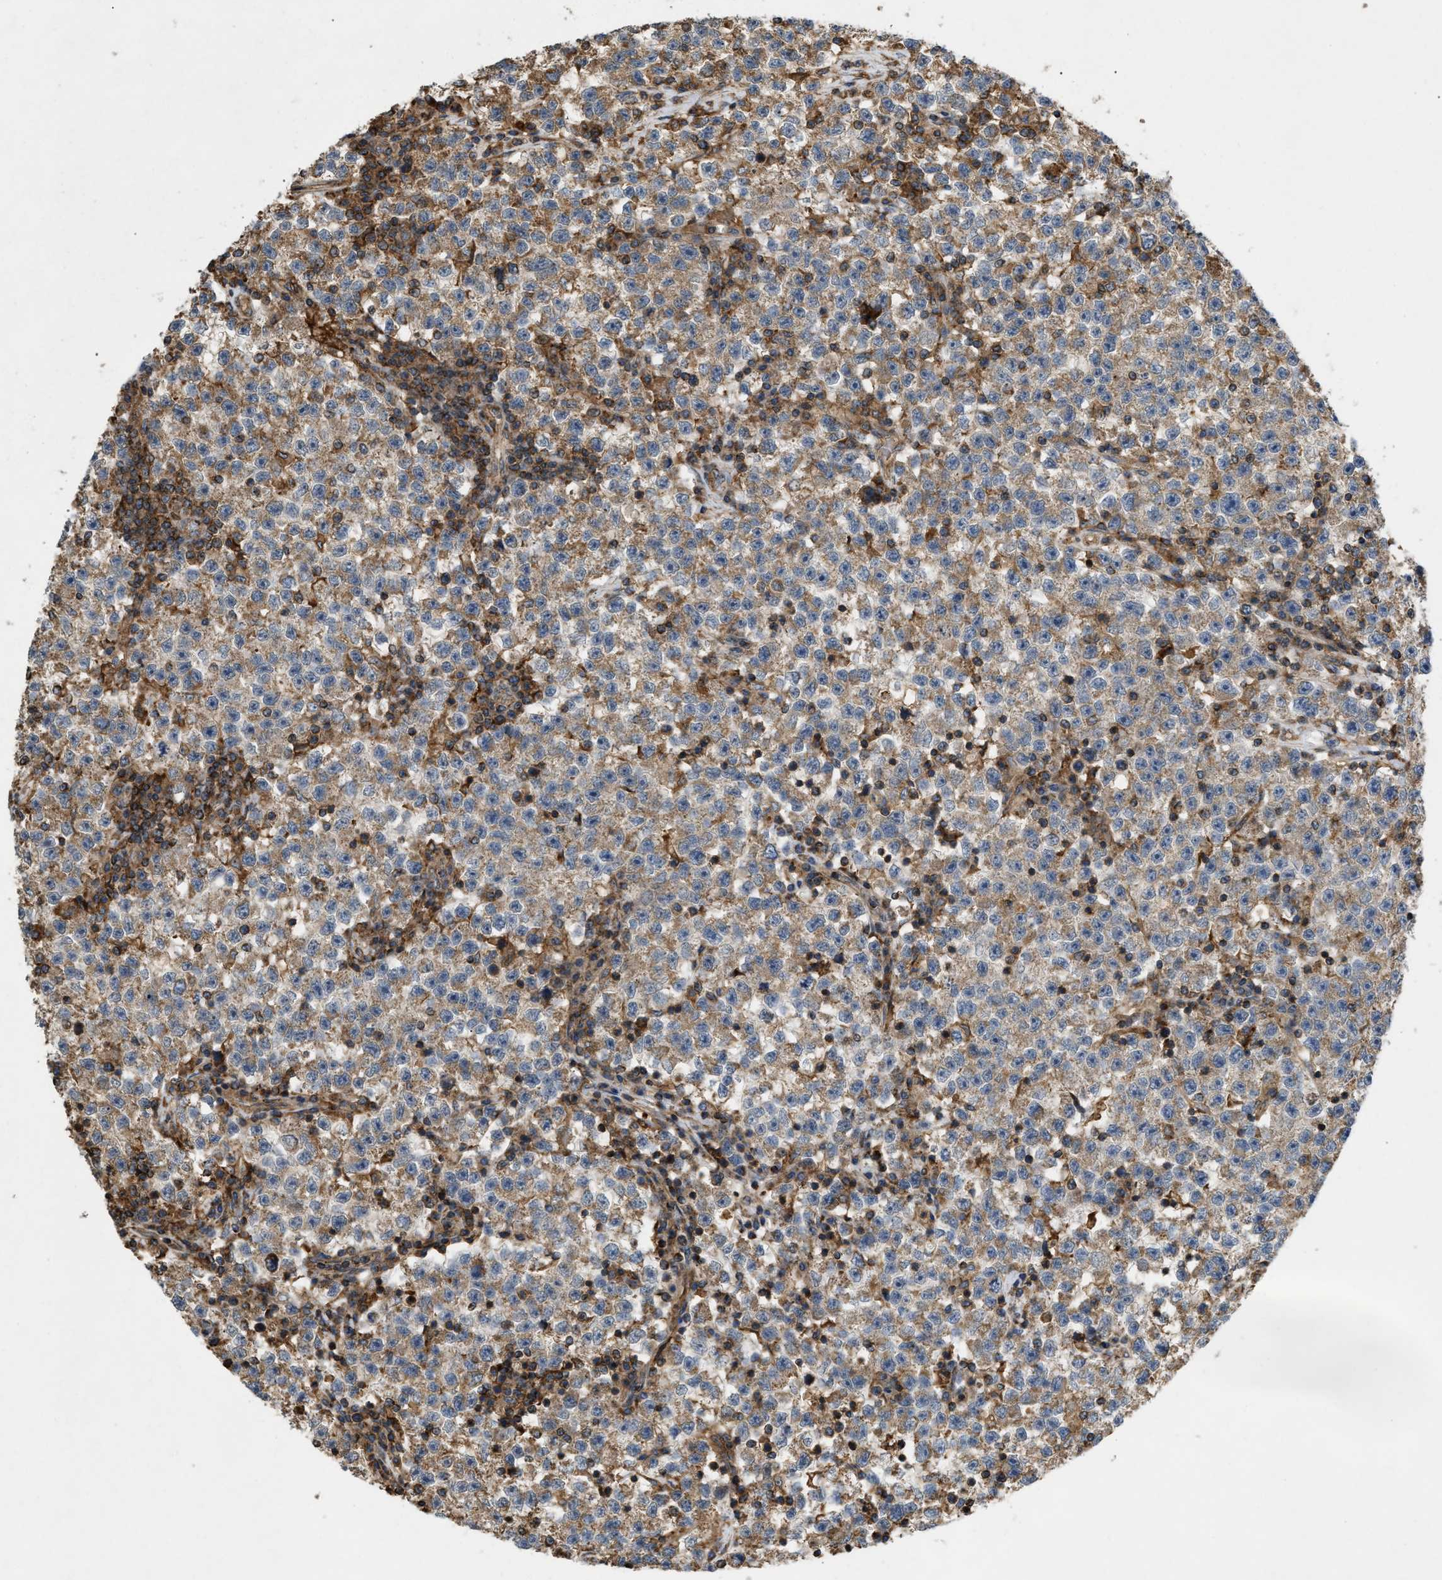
{"staining": {"intensity": "moderate", "quantity": ">75%", "location": "cytoplasmic/membranous"}, "tissue": "testis cancer", "cell_type": "Tumor cells", "image_type": "cancer", "snomed": [{"axis": "morphology", "description": "Seminoma, NOS"}, {"axis": "topography", "description": "Testis"}], "caption": "A medium amount of moderate cytoplasmic/membranous staining is seen in about >75% of tumor cells in testis seminoma tissue.", "gene": "GNB4", "patient": {"sex": "male", "age": 22}}